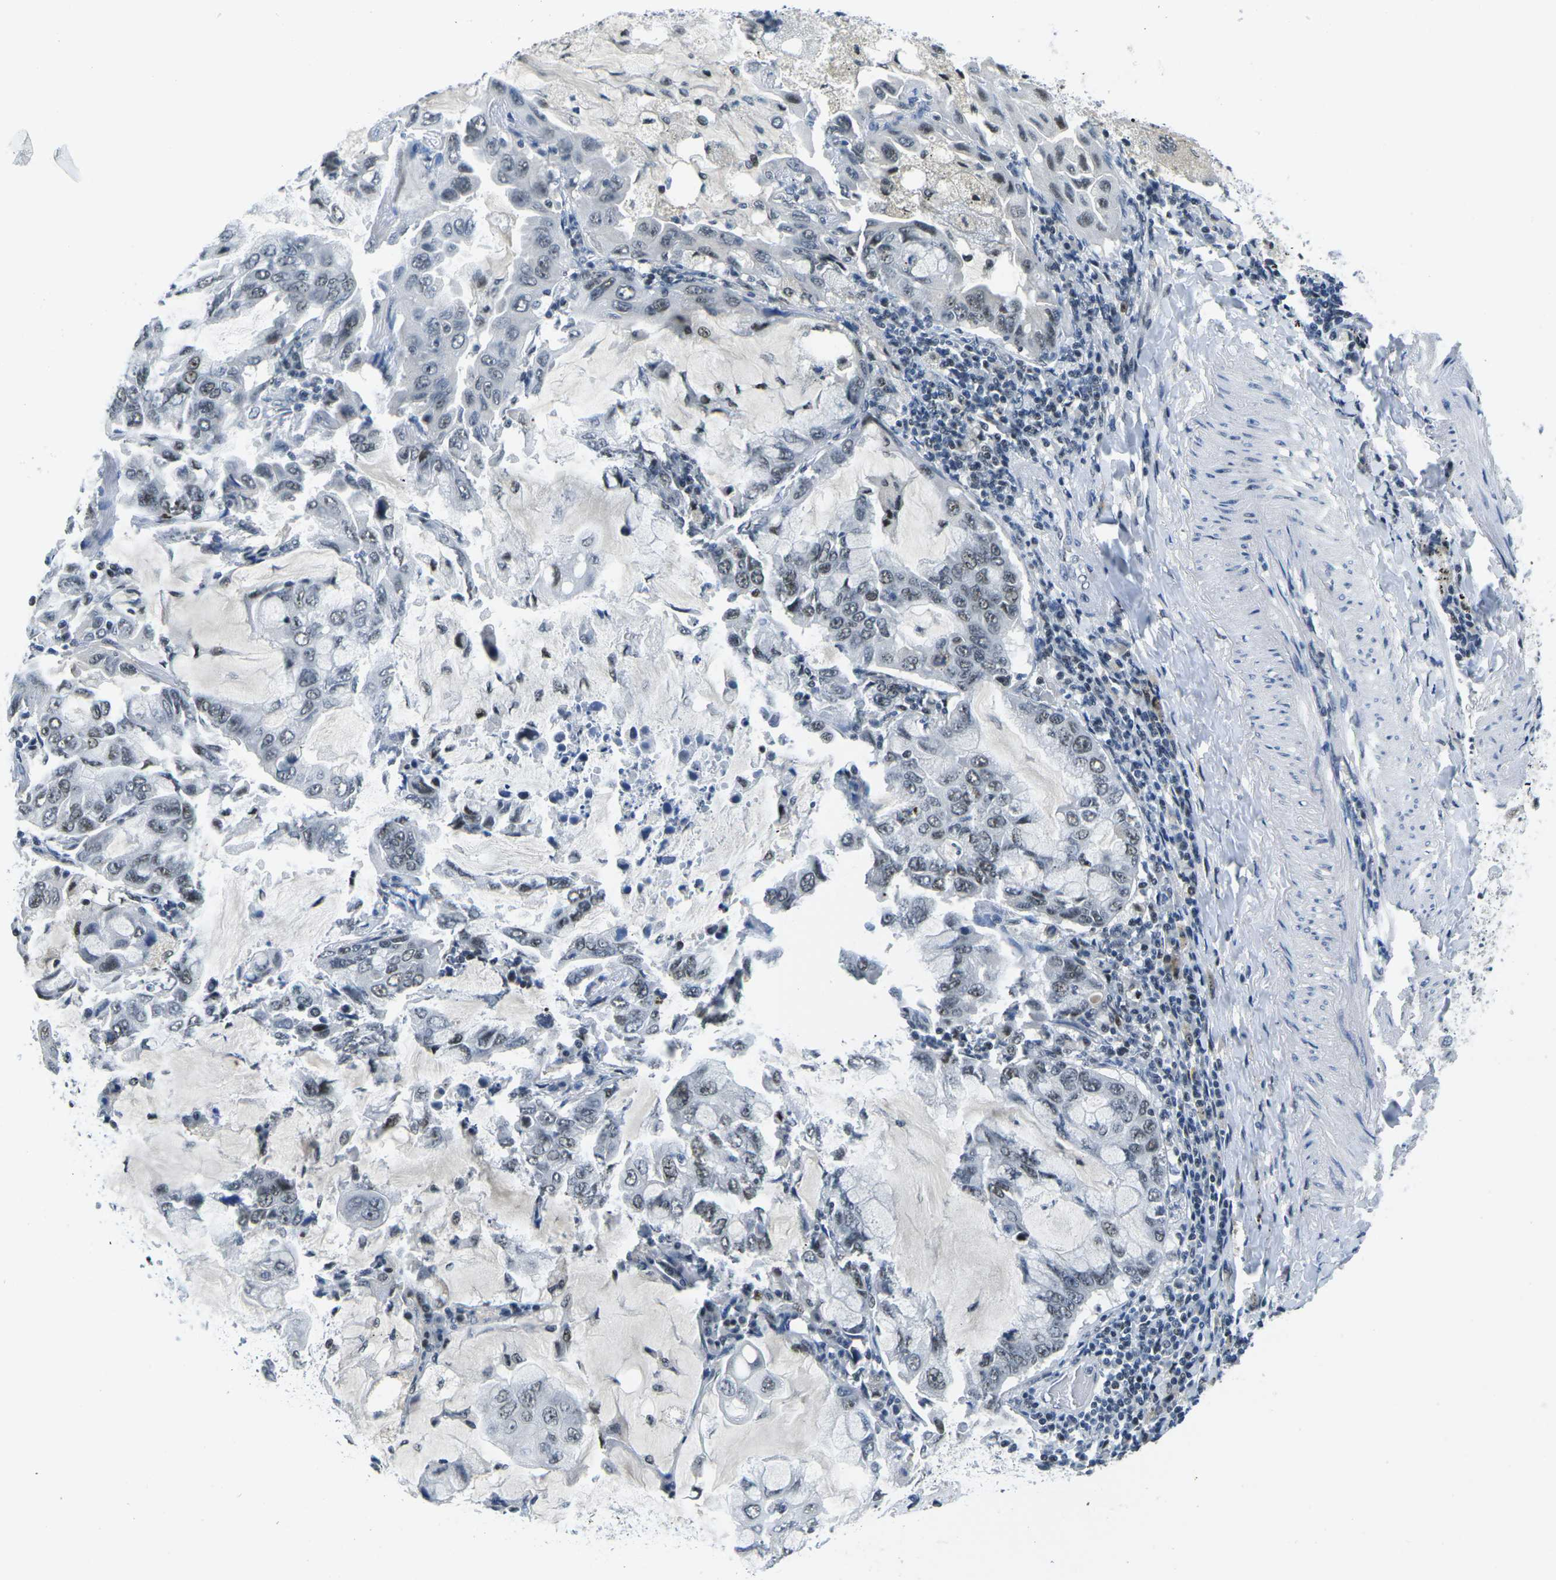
{"staining": {"intensity": "weak", "quantity": "25%-75%", "location": "nuclear"}, "tissue": "lung cancer", "cell_type": "Tumor cells", "image_type": "cancer", "snomed": [{"axis": "morphology", "description": "Adenocarcinoma, NOS"}, {"axis": "topography", "description": "Lung"}], "caption": "Weak nuclear protein expression is identified in approximately 25%-75% of tumor cells in lung cancer.", "gene": "PRPF8", "patient": {"sex": "male", "age": 64}}